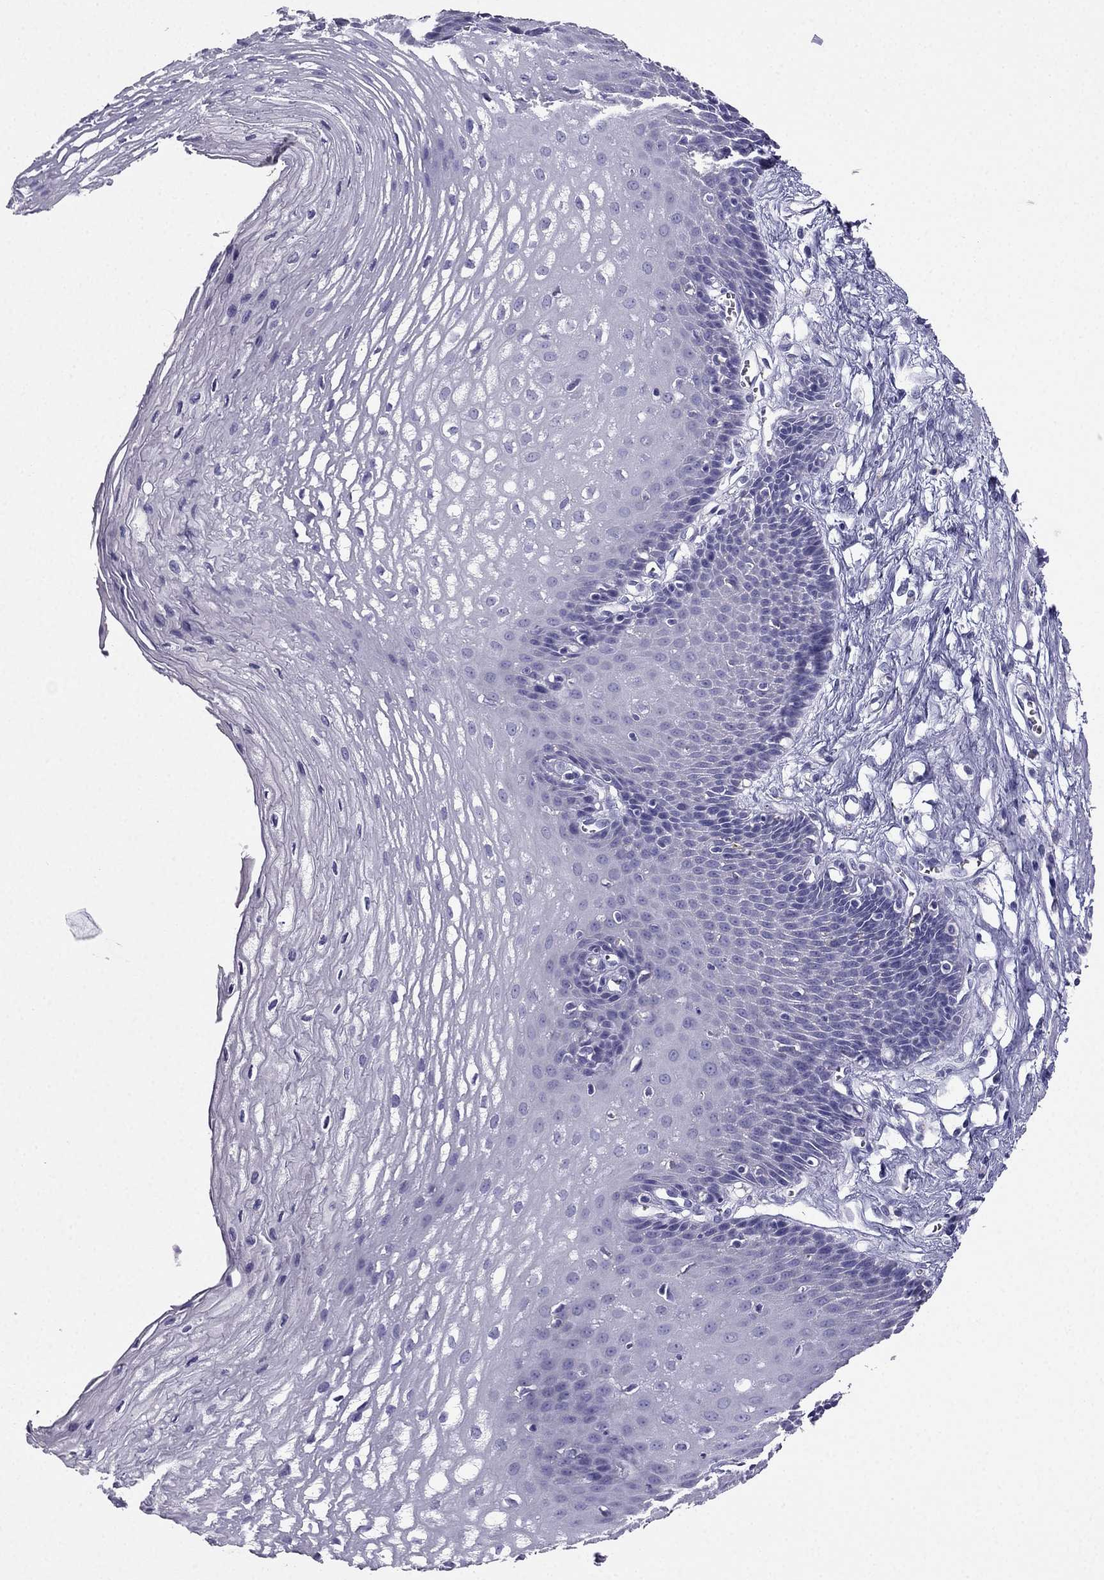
{"staining": {"intensity": "negative", "quantity": "none", "location": "none"}, "tissue": "esophagus", "cell_type": "Squamous epithelial cells", "image_type": "normal", "snomed": [{"axis": "morphology", "description": "Normal tissue, NOS"}, {"axis": "topography", "description": "Esophagus"}], "caption": "This is an immunohistochemistry (IHC) image of normal human esophagus. There is no positivity in squamous epithelial cells.", "gene": "PTH", "patient": {"sex": "male", "age": 72}}